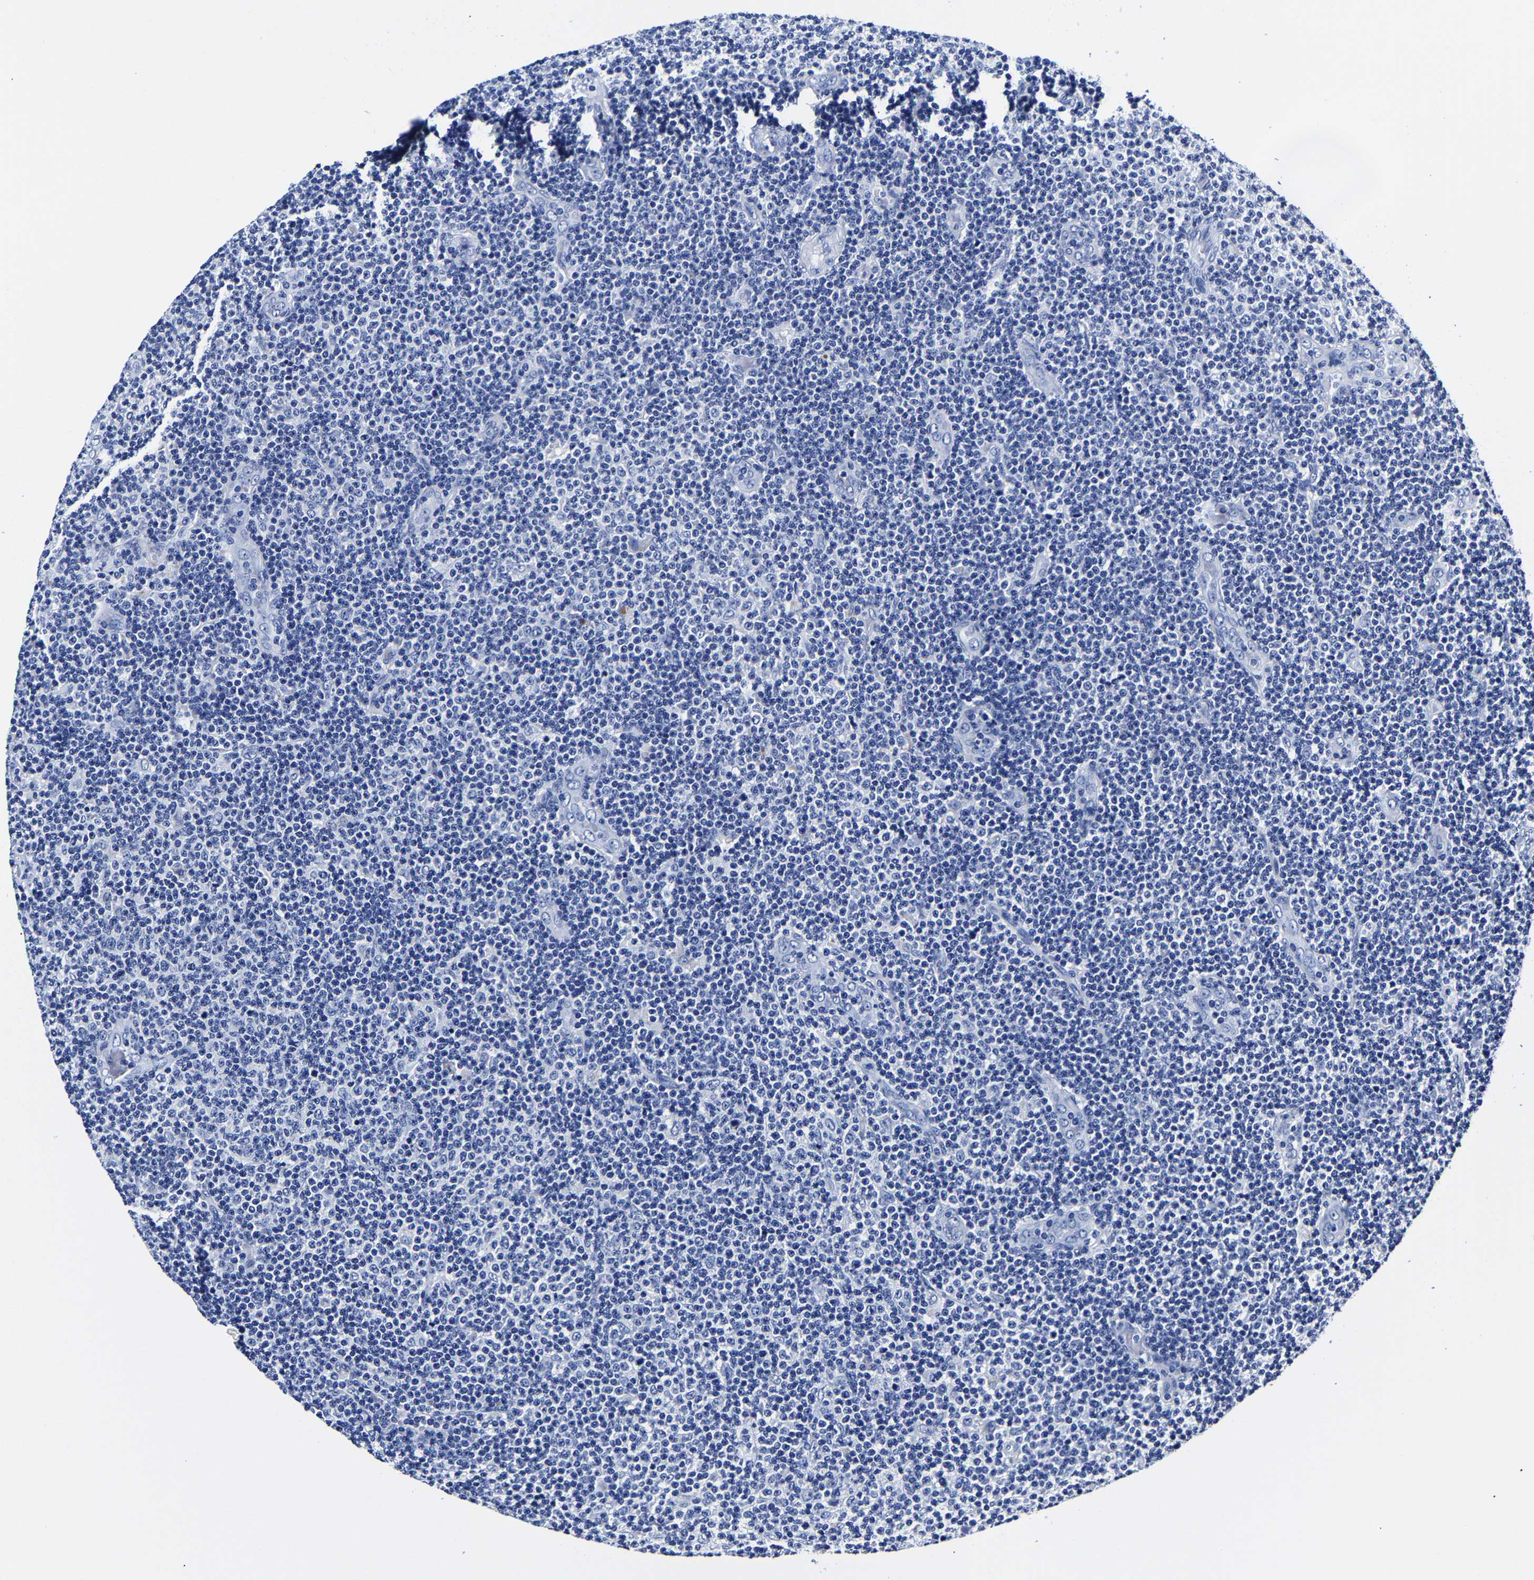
{"staining": {"intensity": "negative", "quantity": "none", "location": "none"}, "tissue": "lymphoma", "cell_type": "Tumor cells", "image_type": "cancer", "snomed": [{"axis": "morphology", "description": "Malignant lymphoma, non-Hodgkin's type, Low grade"}, {"axis": "topography", "description": "Lymph node"}], "caption": "This is an immunohistochemistry histopathology image of human low-grade malignant lymphoma, non-Hodgkin's type. There is no staining in tumor cells.", "gene": "CPA2", "patient": {"sex": "male", "age": 83}}